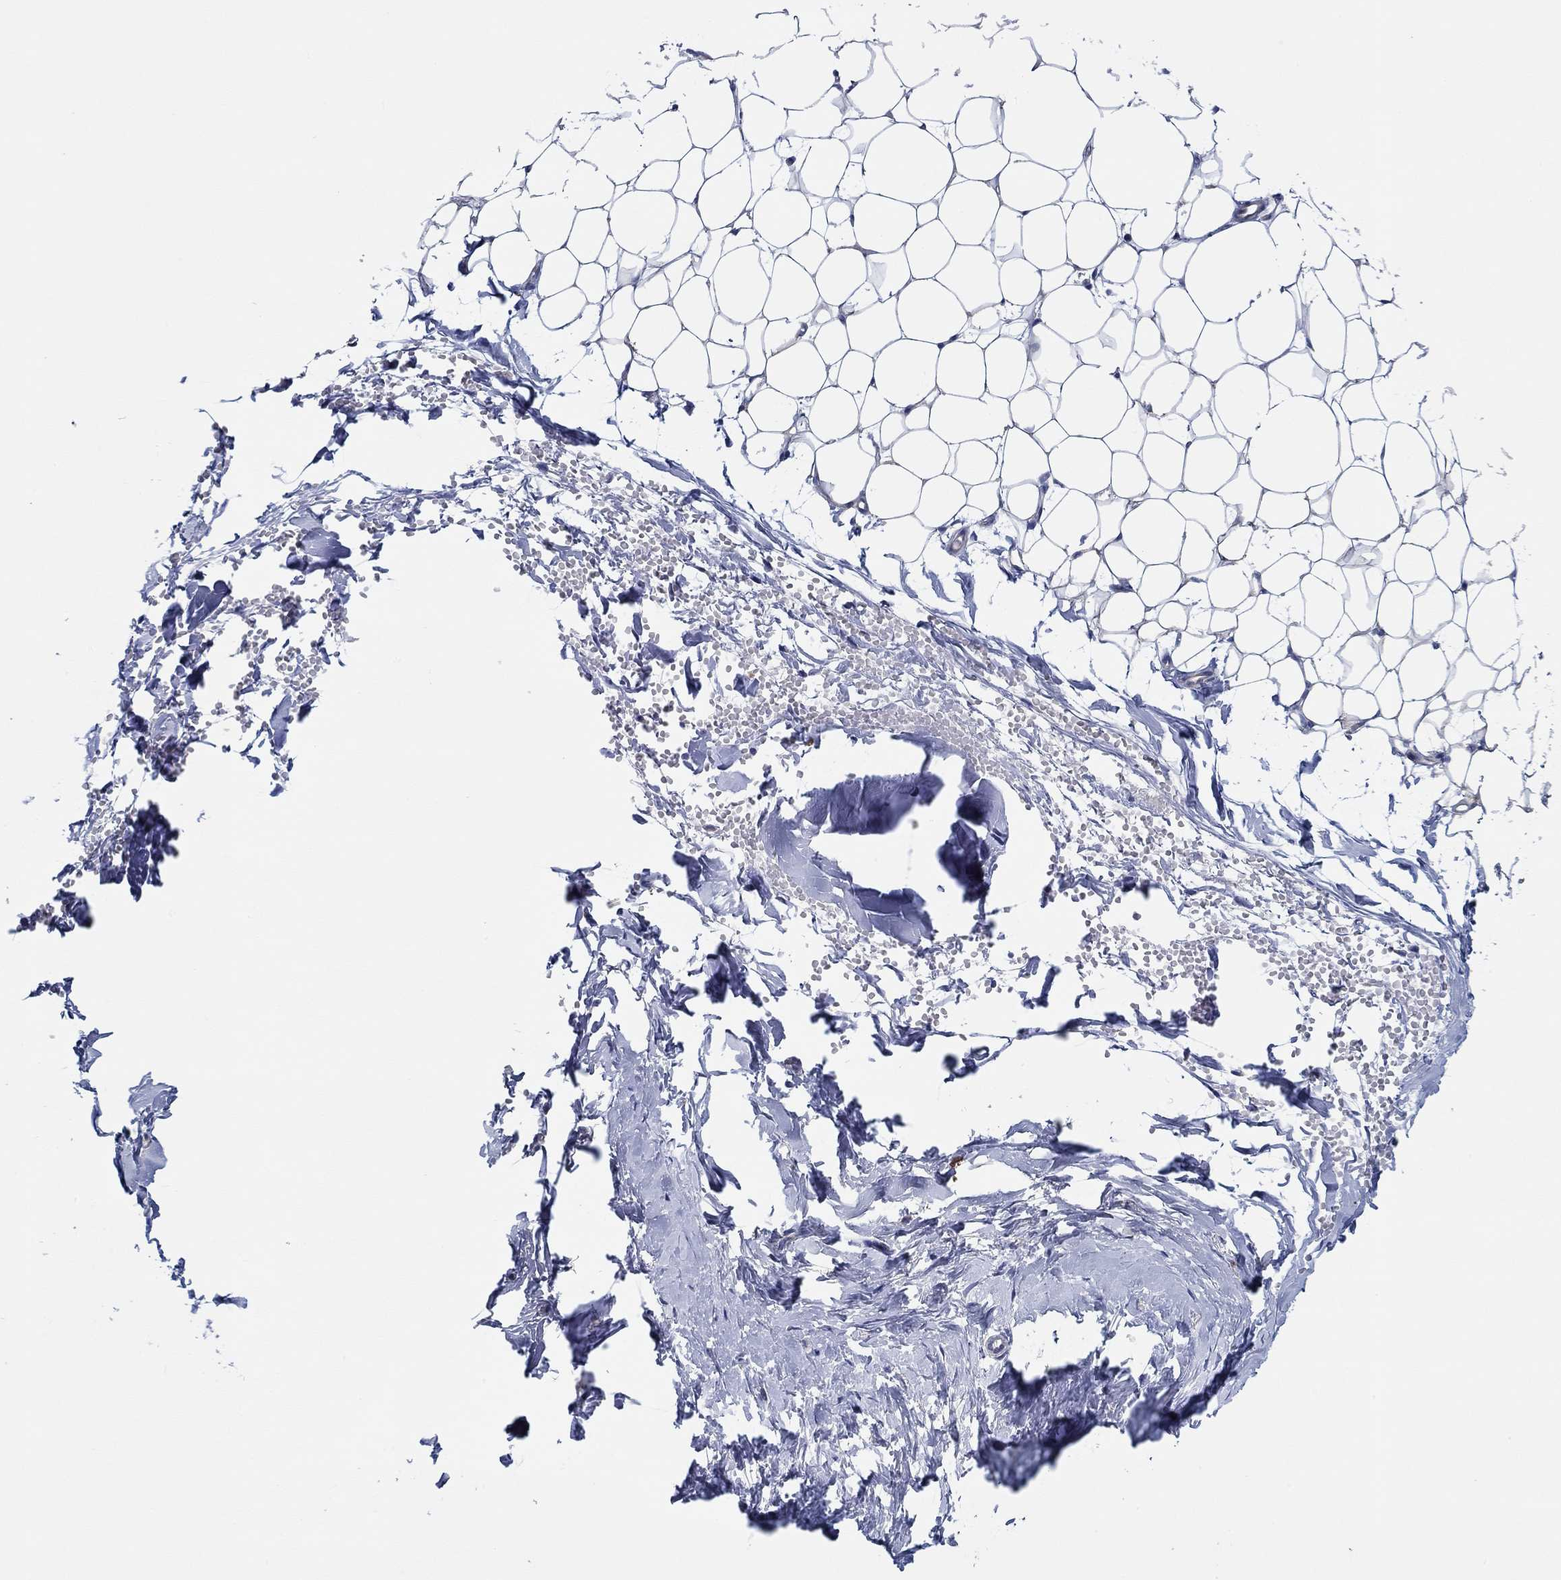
{"staining": {"intensity": "negative", "quantity": "none", "location": "none"}, "tissue": "breast", "cell_type": "Adipocytes", "image_type": "normal", "snomed": [{"axis": "morphology", "description": "Normal tissue, NOS"}, {"axis": "topography", "description": "Breast"}], "caption": "High power microscopy photomicrograph of an immunohistochemistry (IHC) micrograph of benign breast, revealing no significant positivity in adipocytes.", "gene": "CFAP61", "patient": {"sex": "female", "age": 37}}